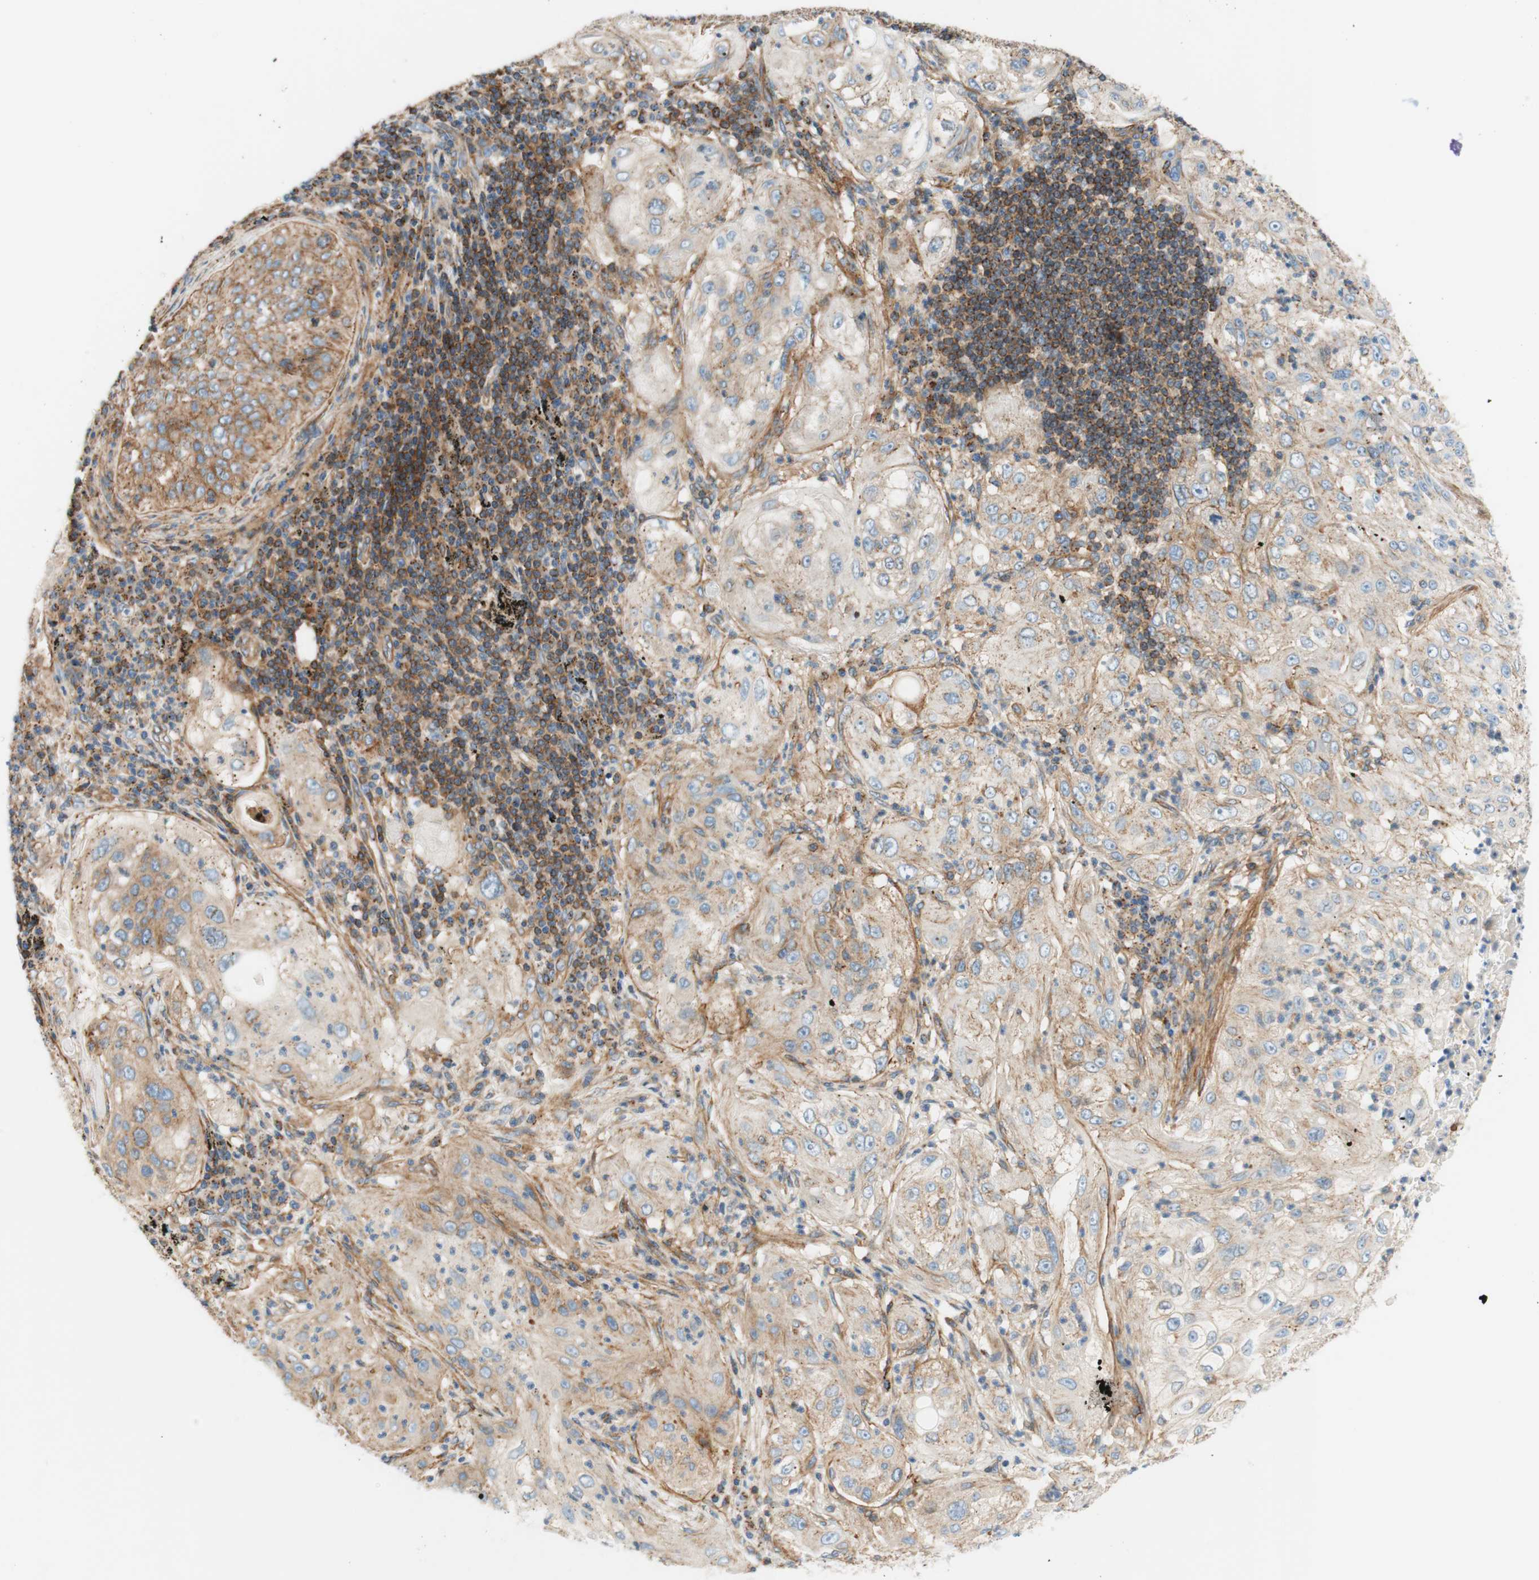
{"staining": {"intensity": "moderate", "quantity": "25%-75%", "location": "cytoplasmic/membranous"}, "tissue": "lung cancer", "cell_type": "Tumor cells", "image_type": "cancer", "snomed": [{"axis": "morphology", "description": "Inflammation, NOS"}, {"axis": "morphology", "description": "Squamous cell carcinoma, NOS"}, {"axis": "topography", "description": "Lymph node"}, {"axis": "topography", "description": "Soft tissue"}, {"axis": "topography", "description": "Lung"}], "caption": "Immunohistochemistry of lung squamous cell carcinoma shows medium levels of moderate cytoplasmic/membranous staining in about 25%-75% of tumor cells.", "gene": "VPS26A", "patient": {"sex": "male", "age": 66}}